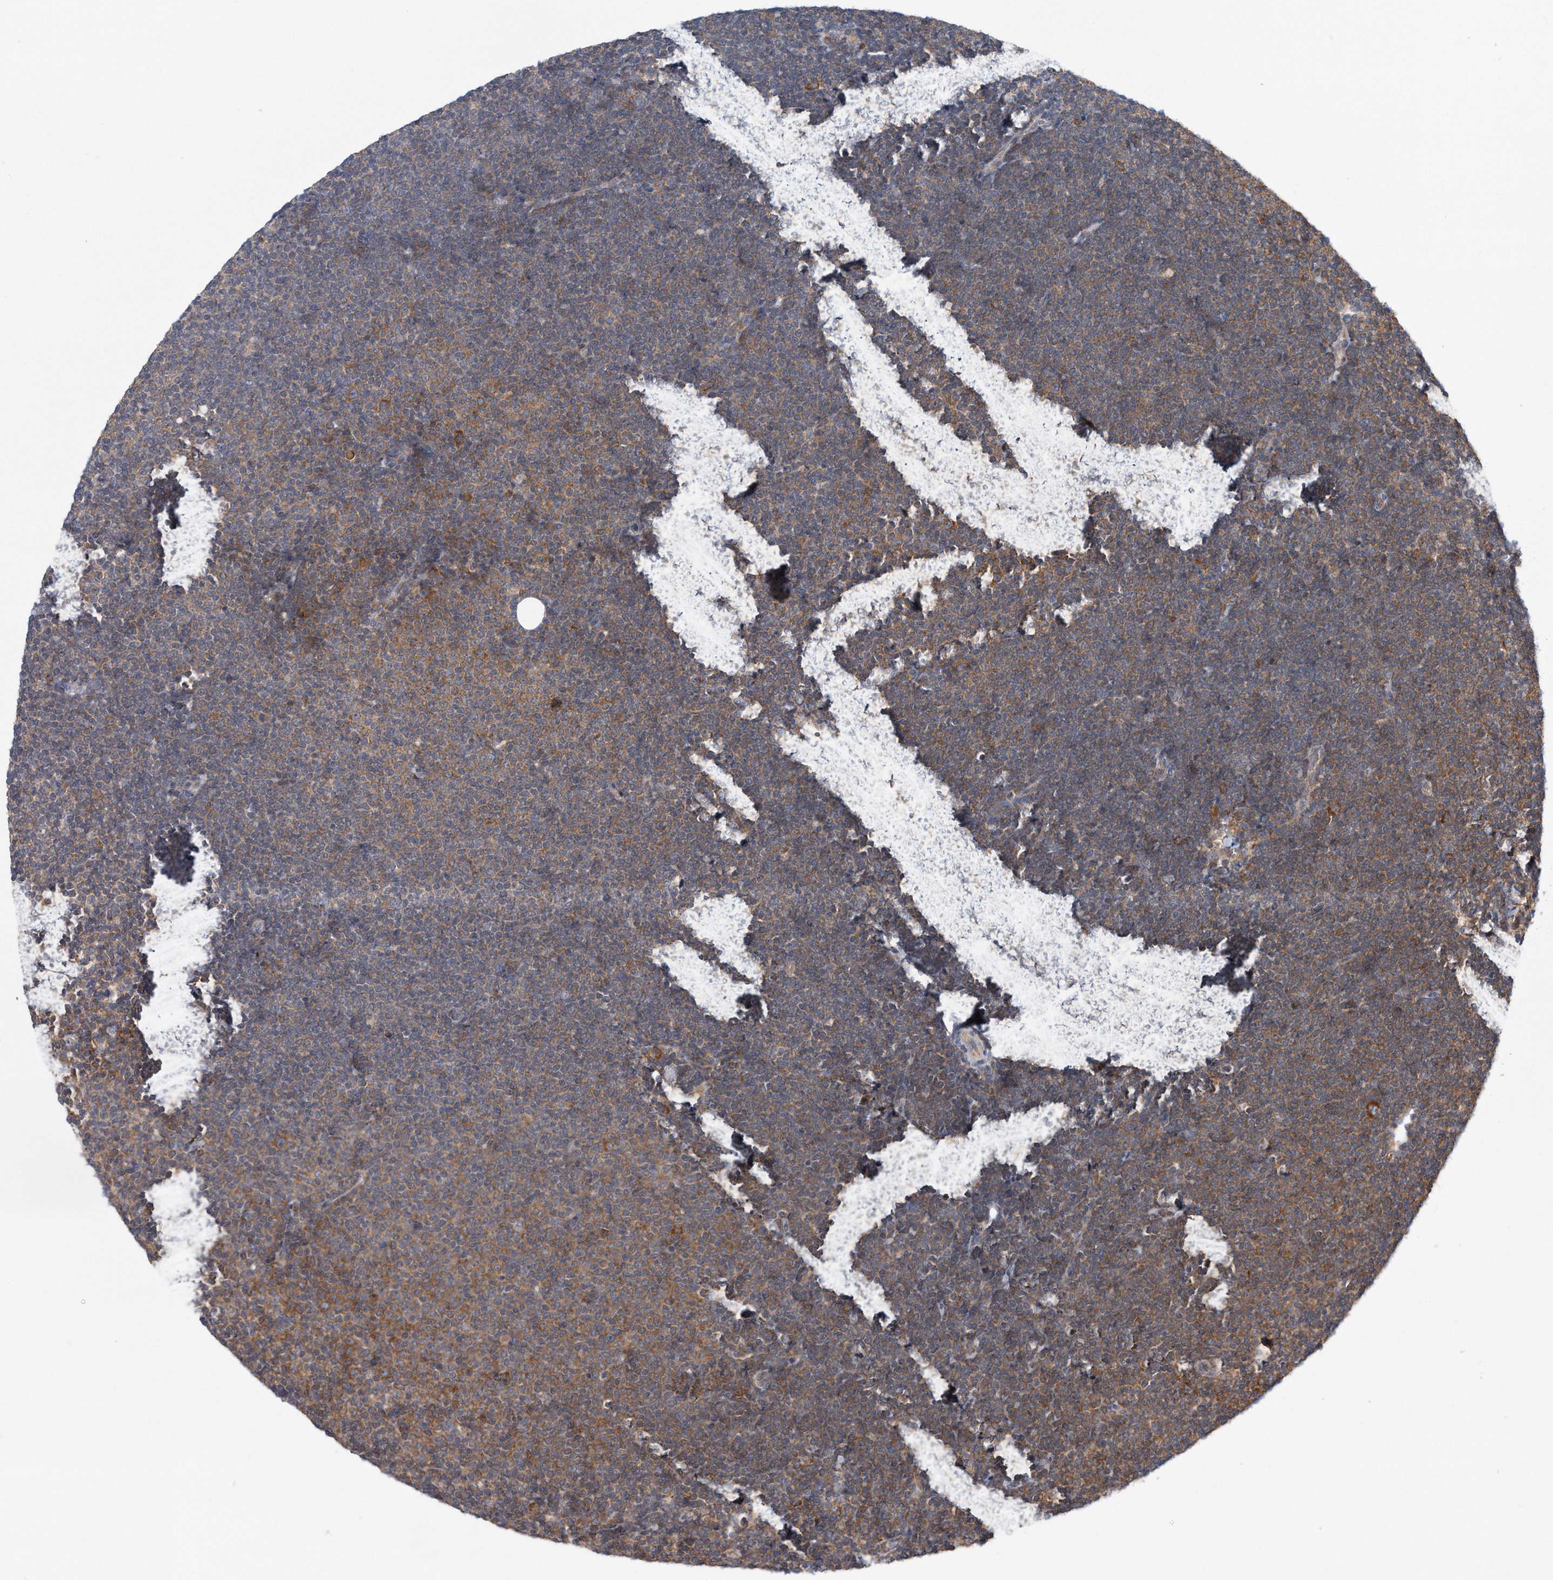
{"staining": {"intensity": "moderate", "quantity": "25%-75%", "location": "cytoplasmic/membranous"}, "tissue": "lymphoma", "cell_type": "Tumor cells", "image_type": "cancer", "snomed": [{"axis": "morphology", "description": "Malignant lymphoma, non-Hodgkin's type, Low grade"}, {"axis": "topography", "description": "Lymph node"}], "caption": "Tumor cells reveal medium levels of moderate cytoplasmic/membranous staining in approximately 25%-75% of cells in low-grade malignant lymphoma, non-Hodgkin's type.", "gene": "RPL26L1", "patient": {"sex": "female", "age": 53}}